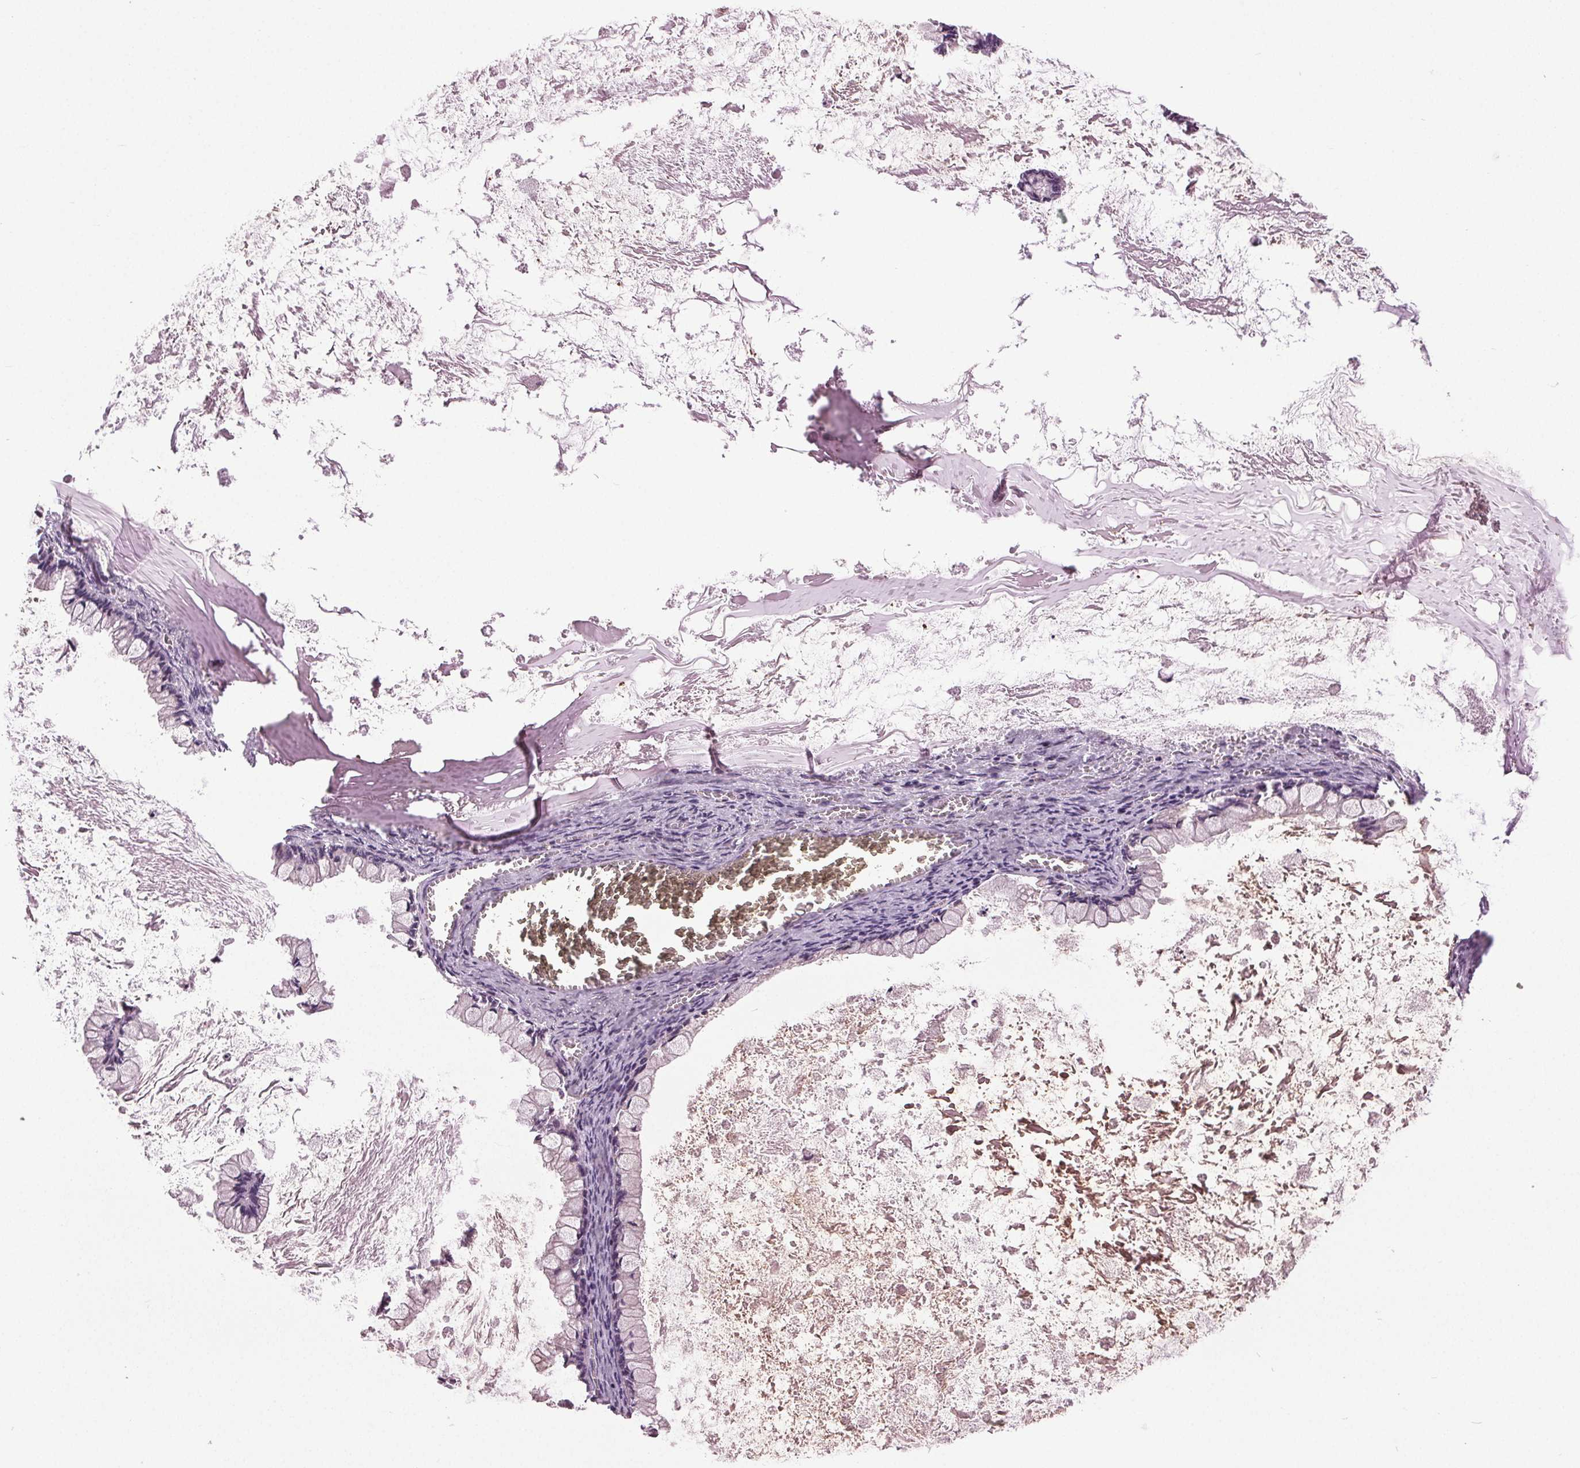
{"staining": {"intensity": "negative", "quantity": "none", "location": "none"}, "tissue": "ovarian cancer", "cell_type": "Tumor cells", "image_type": "cancer", "snomed": [{"axis": "morphology", "description": "Cystadenocarcinoma, mucinous, NOS"}, {"axis": "topography", "description": "Ovary"}], "caption": "Human mucinous cystadenocarcinoma (ovarian) stained for a protein using immunohistochemistry demonstrates no positivity in tumor cells.", "gene": "BSDC1", "patient": {"sex": "female", "age": 67}}